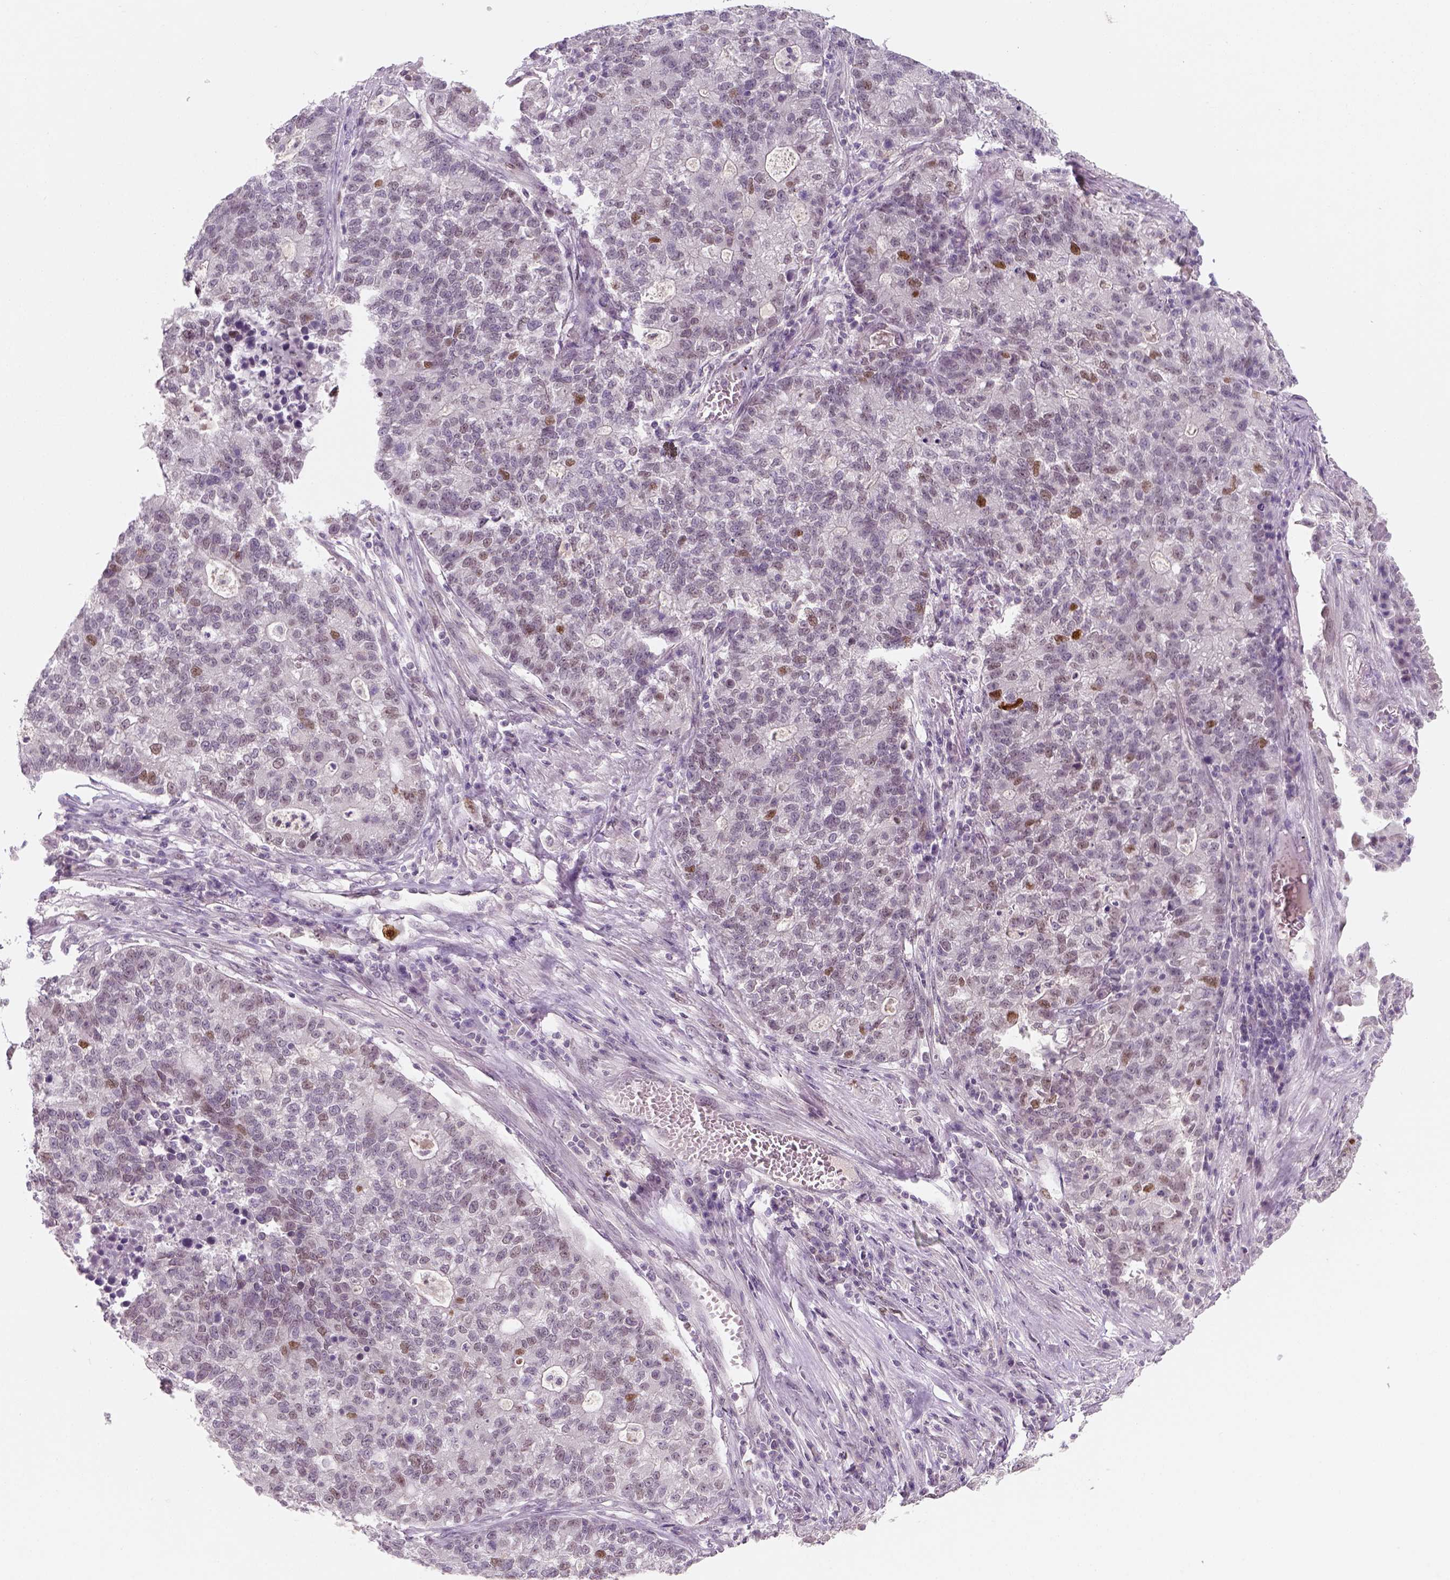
{"staining": {"intensity": "moderate", "quantity": "<25%", "location": "nuclear"}, "tissue": "lung cancer", "cell_type": "Tumor cells", "image_type": "cancer", "snomed": [{"axis": "morphology", "description": "Adenocarcinoma, NOS"}, {"axis": "topography", "description": "Lung"}], "caption": "IHC image of neoplastic tissue: lung cancer (adenocarcinoma) stained using immunohistochemistry demonstrates low levels of moderate protein expression localized specifically in the nuclear of tumor cells, appearing as a nuclear brown color.", "gene": "TP53", "patient": {"sex": "male", "age": 57}}